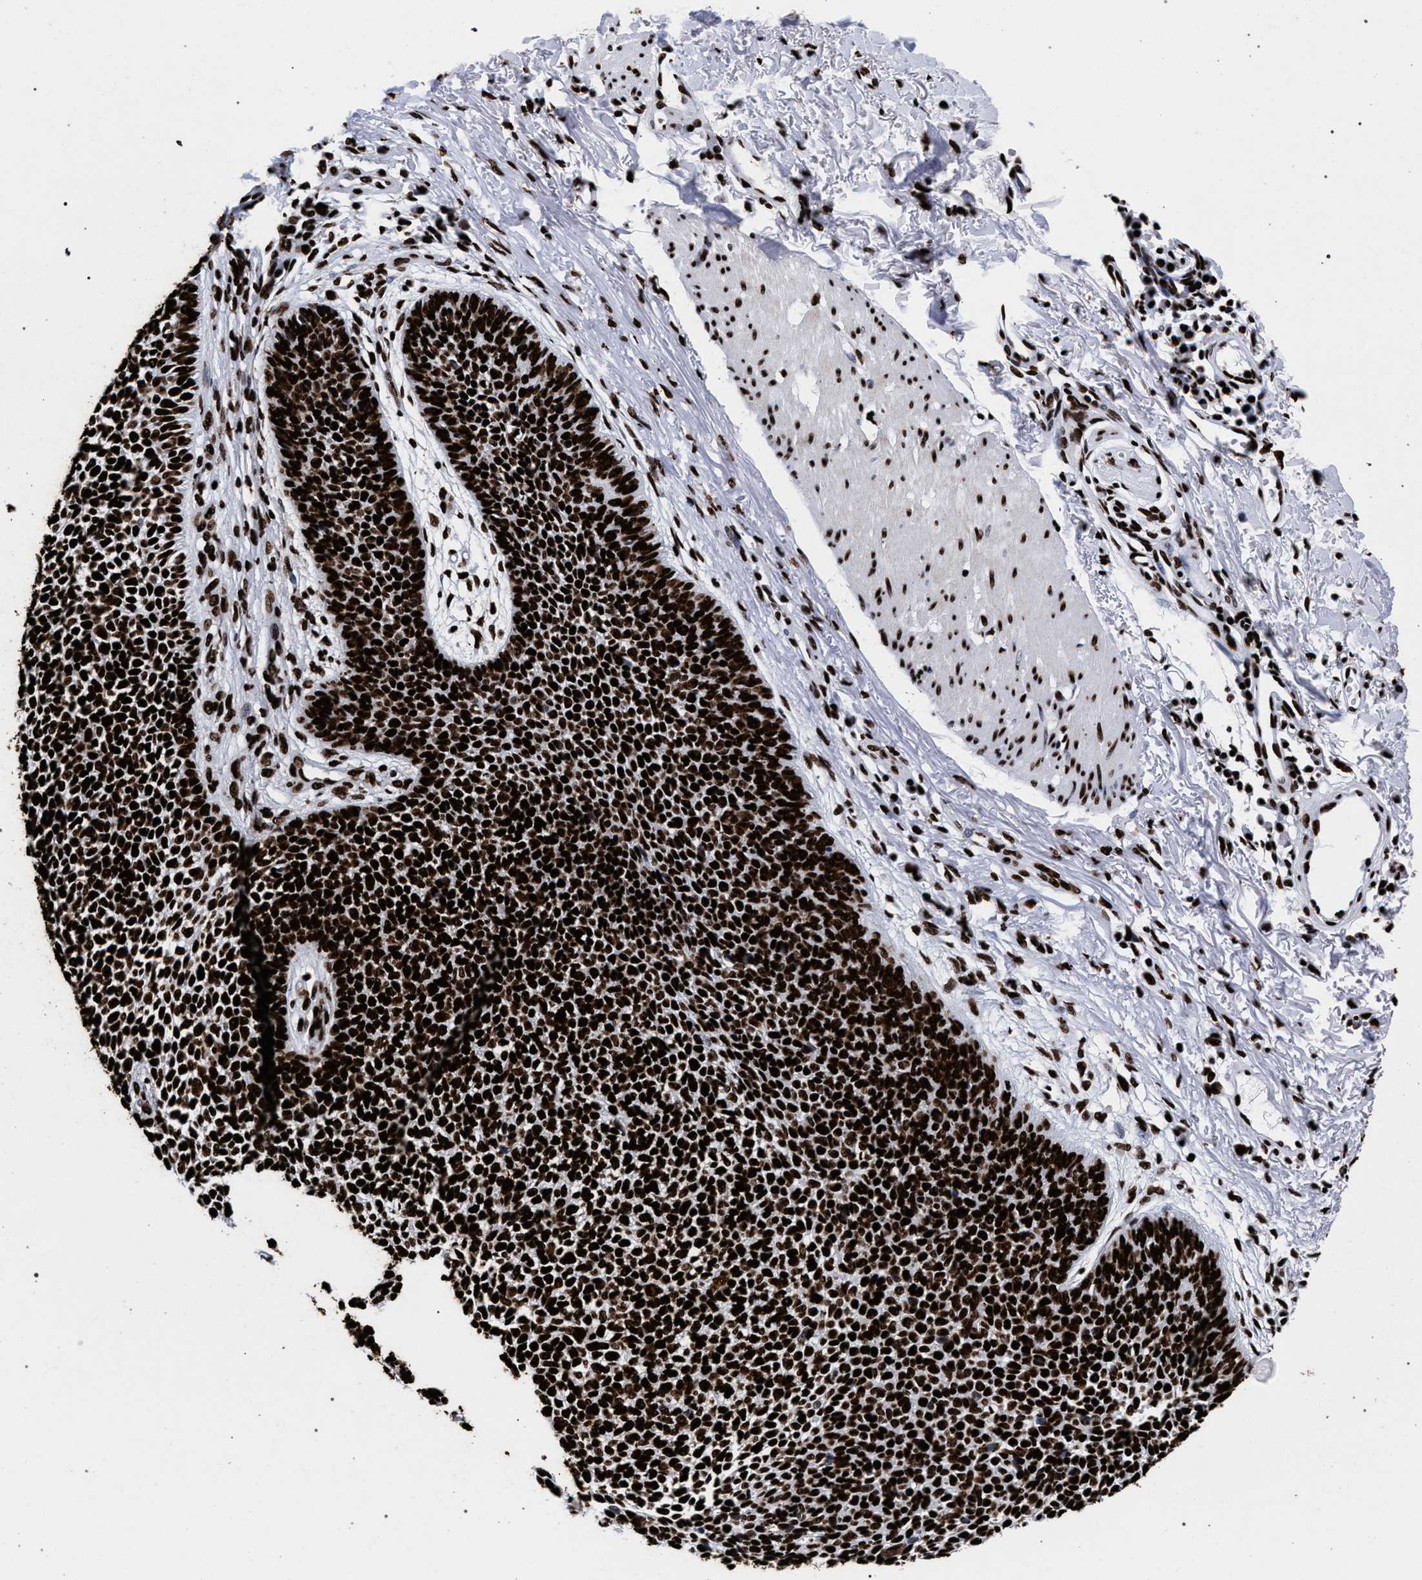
{"staining": {"intensity": "strong", "quantity": ">75%", "location": "nuclear"}, "tissue": "skin cancer", "cell_type": "Tumor cells", "image_type": "cancer", "snomed": [{"axis": "morphology", "description": "Basal cell carcinoma"}, {"axis": "topography", "description": "Skin"}], "caption": "This is a photomicrograph of immunohistochemistry (IHC) staining of skin basal cell carcinoma, which shows strong expression in the nuclear of tumor cells.", "gene": "HNRNPA1", "patient": {"sex": "female", "age": 84}}